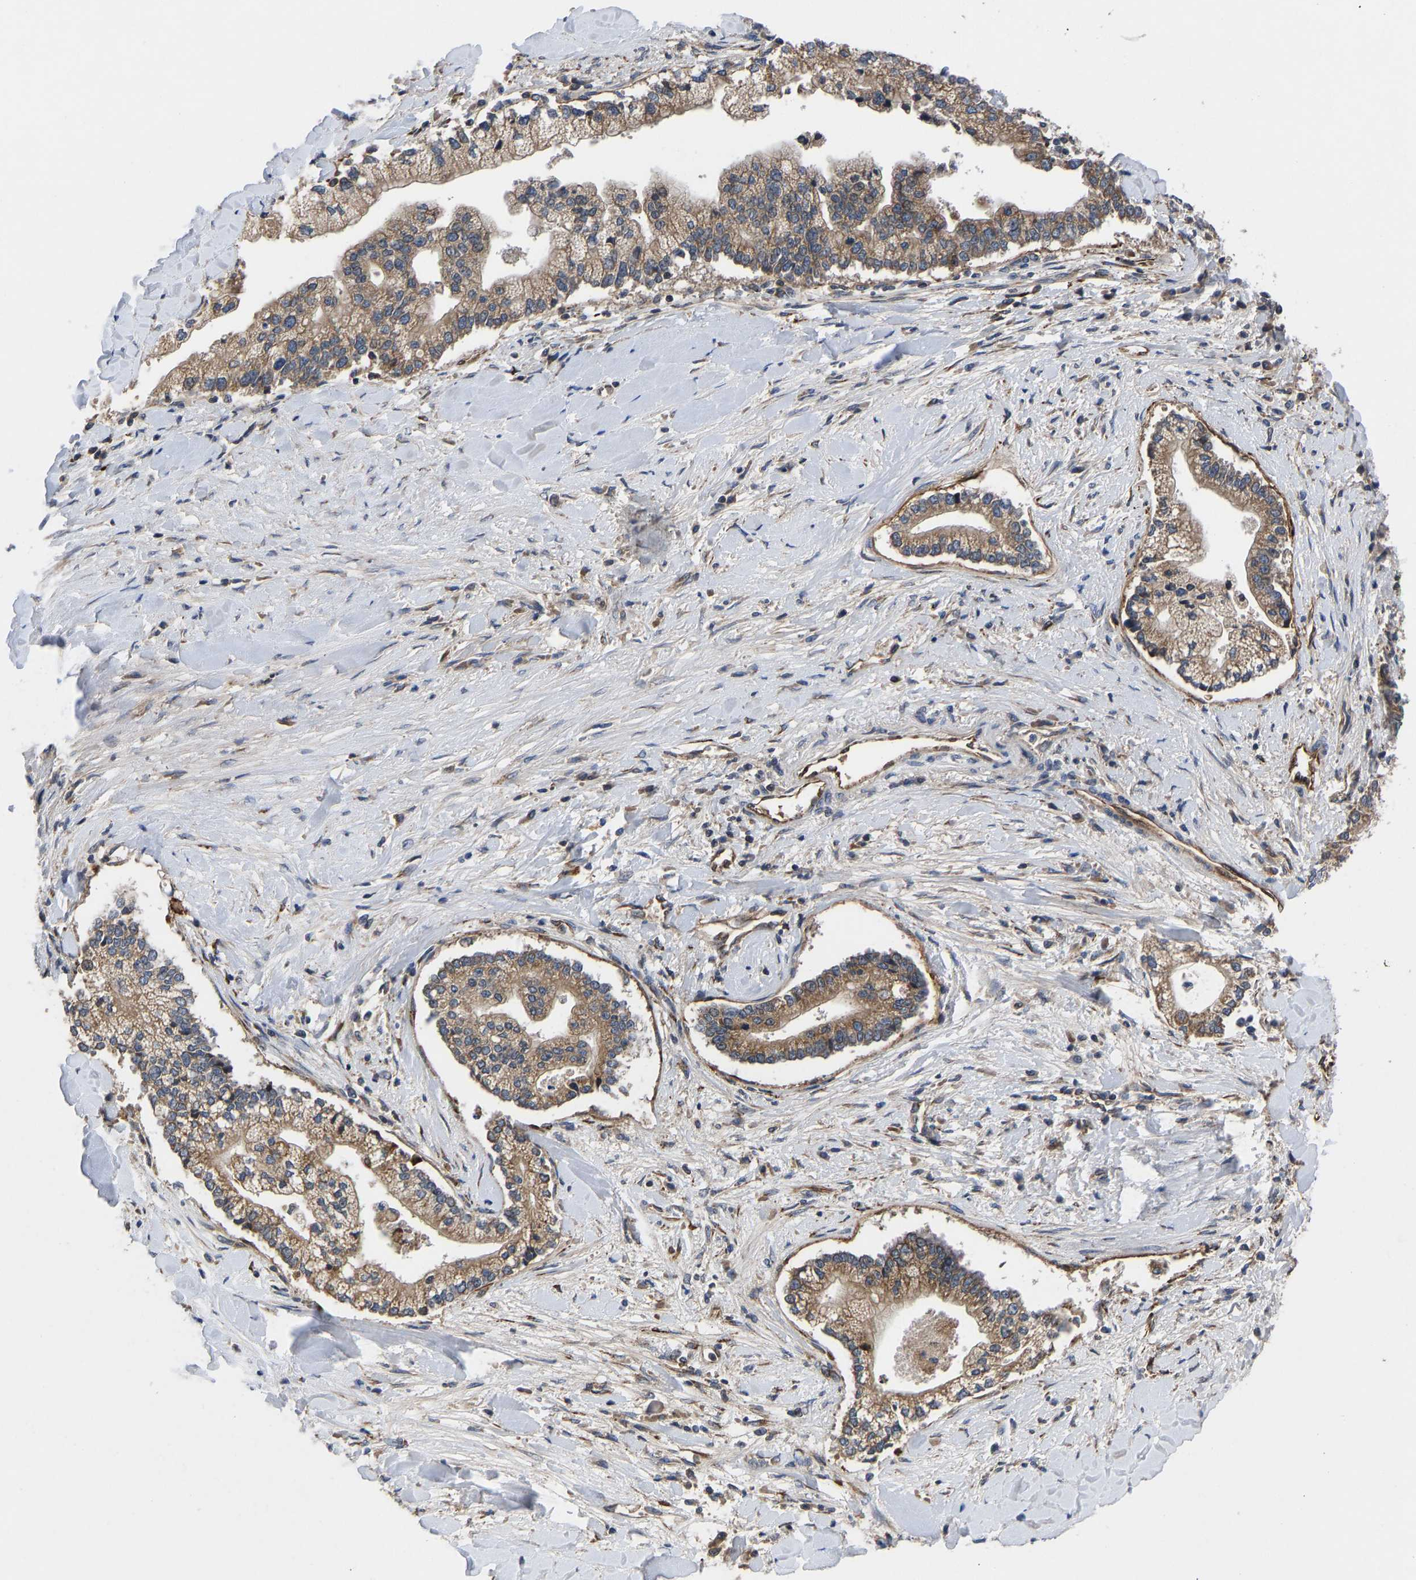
{"staining": {"intensity": "moderate", "quantity": ">75%", "location": "cytoplasmic/membranous"}, "tissue": "liver cancer", "cell_type": "Tumor cells", "image_type": "cancer", "snomed": [{"axis": "morphology", "description": "Cholangiocarcinoma"}, {"axis": "topography", "description": "Liver"}], "caption": "Immunohistochemistry (IHC) of human liver cancer reveals medium levels of moderate cytoplasmic/membranous expression in approximately >75% of tumor cells.", "gene": "FRRS1", "patient": {"sex": "male", "age": 50}}